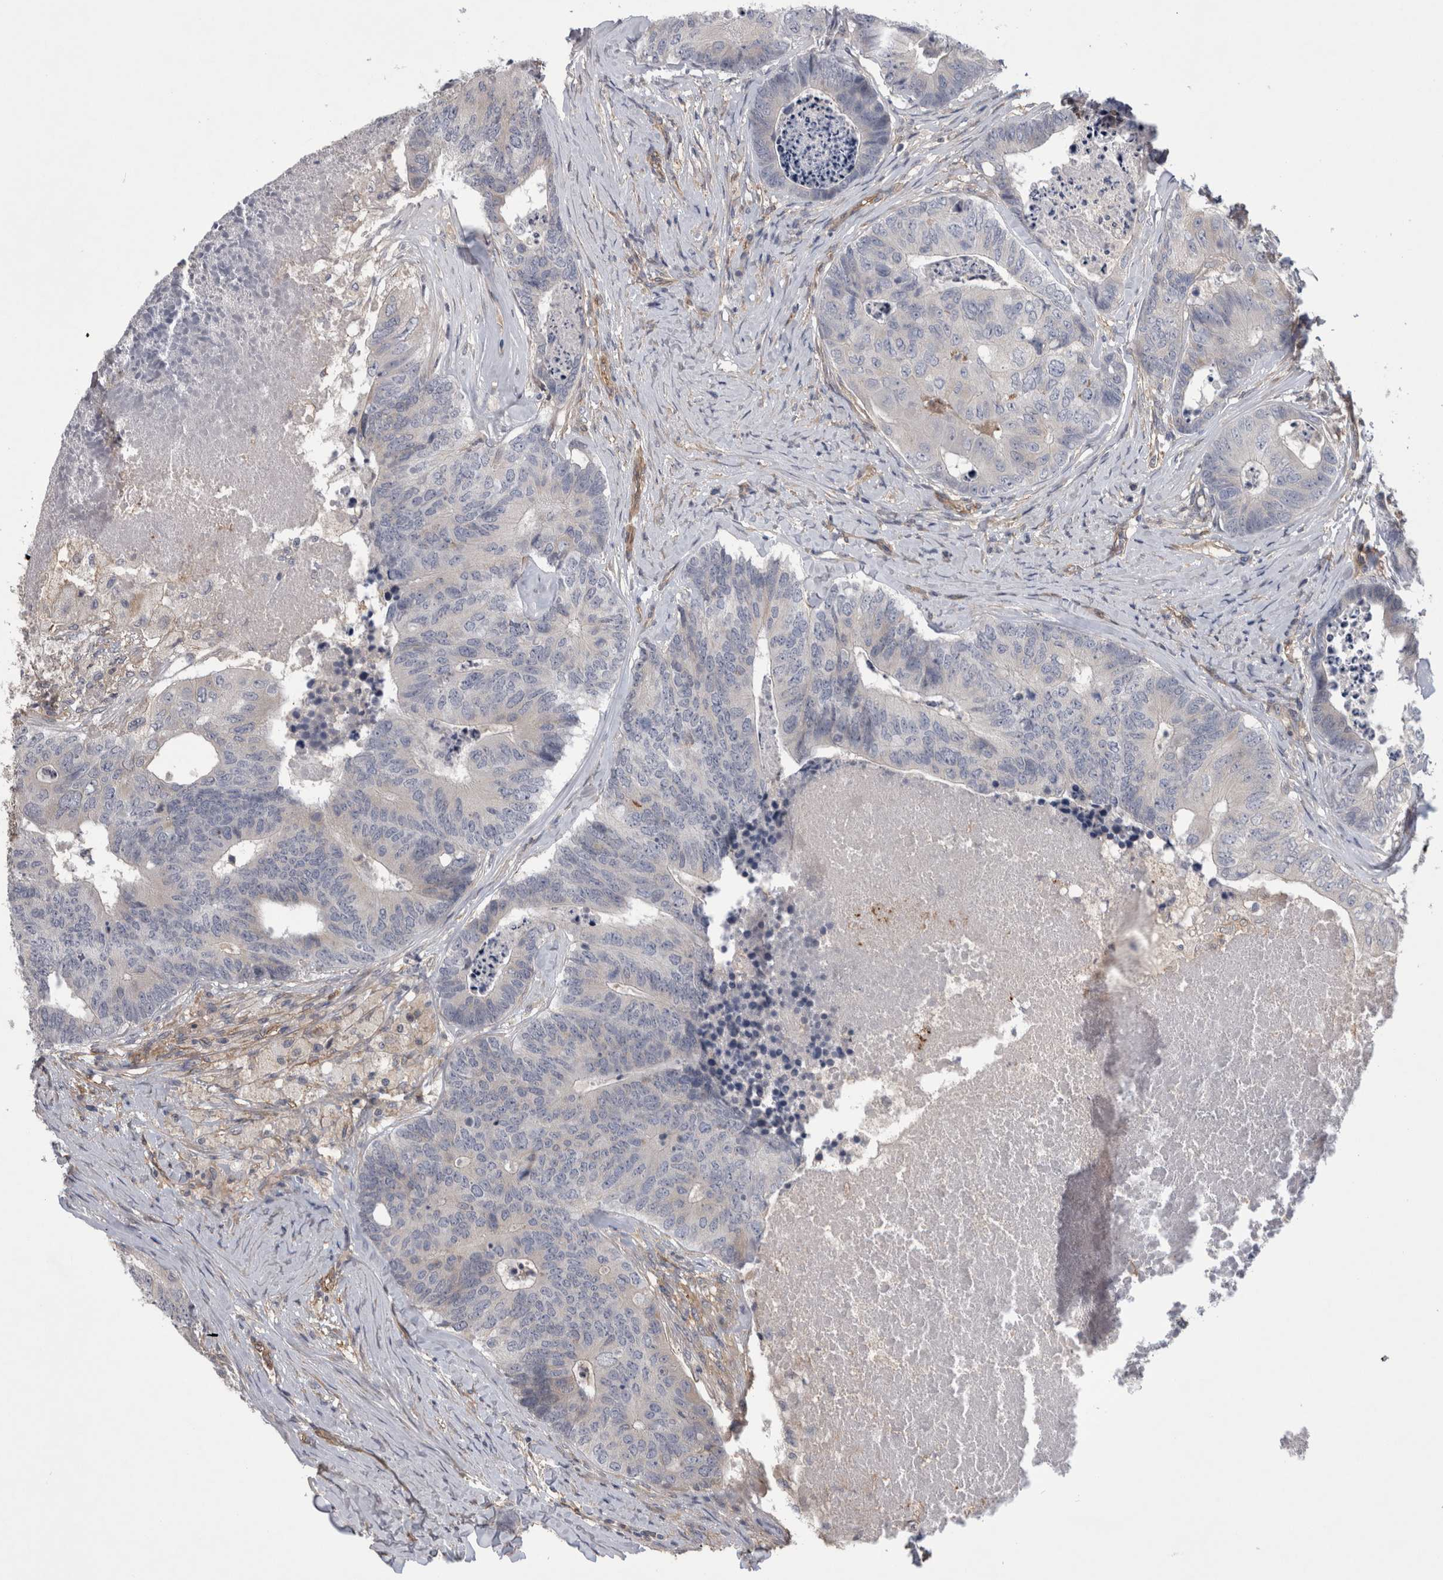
{"staining": {"intensity": "negative", "quantity": "none", "location": "none"}, "tissue": "colorectal cancer", "cell_type": "Tumor cells", "image_type": "cancer", "snomed": [{"axis": "morphology", "description": "Adenocarcinoma, NOS"}, {"axis": "topography", "description": "Colon"}], "caption": "Immunohistochemistry photomicrograph of neoplastic tissue: human colorectal cancer stained with DAB (3,3'-diaminobenzidine) demonstrates no significant protein positivity in tumor cells. (DAB (3,3'-diaminobenzidine) immunohistochemistry (IHC) with hematoxylin counter stain).", "gene": "ANKFY1", "patient": {"sex": "female", "age": 67}}